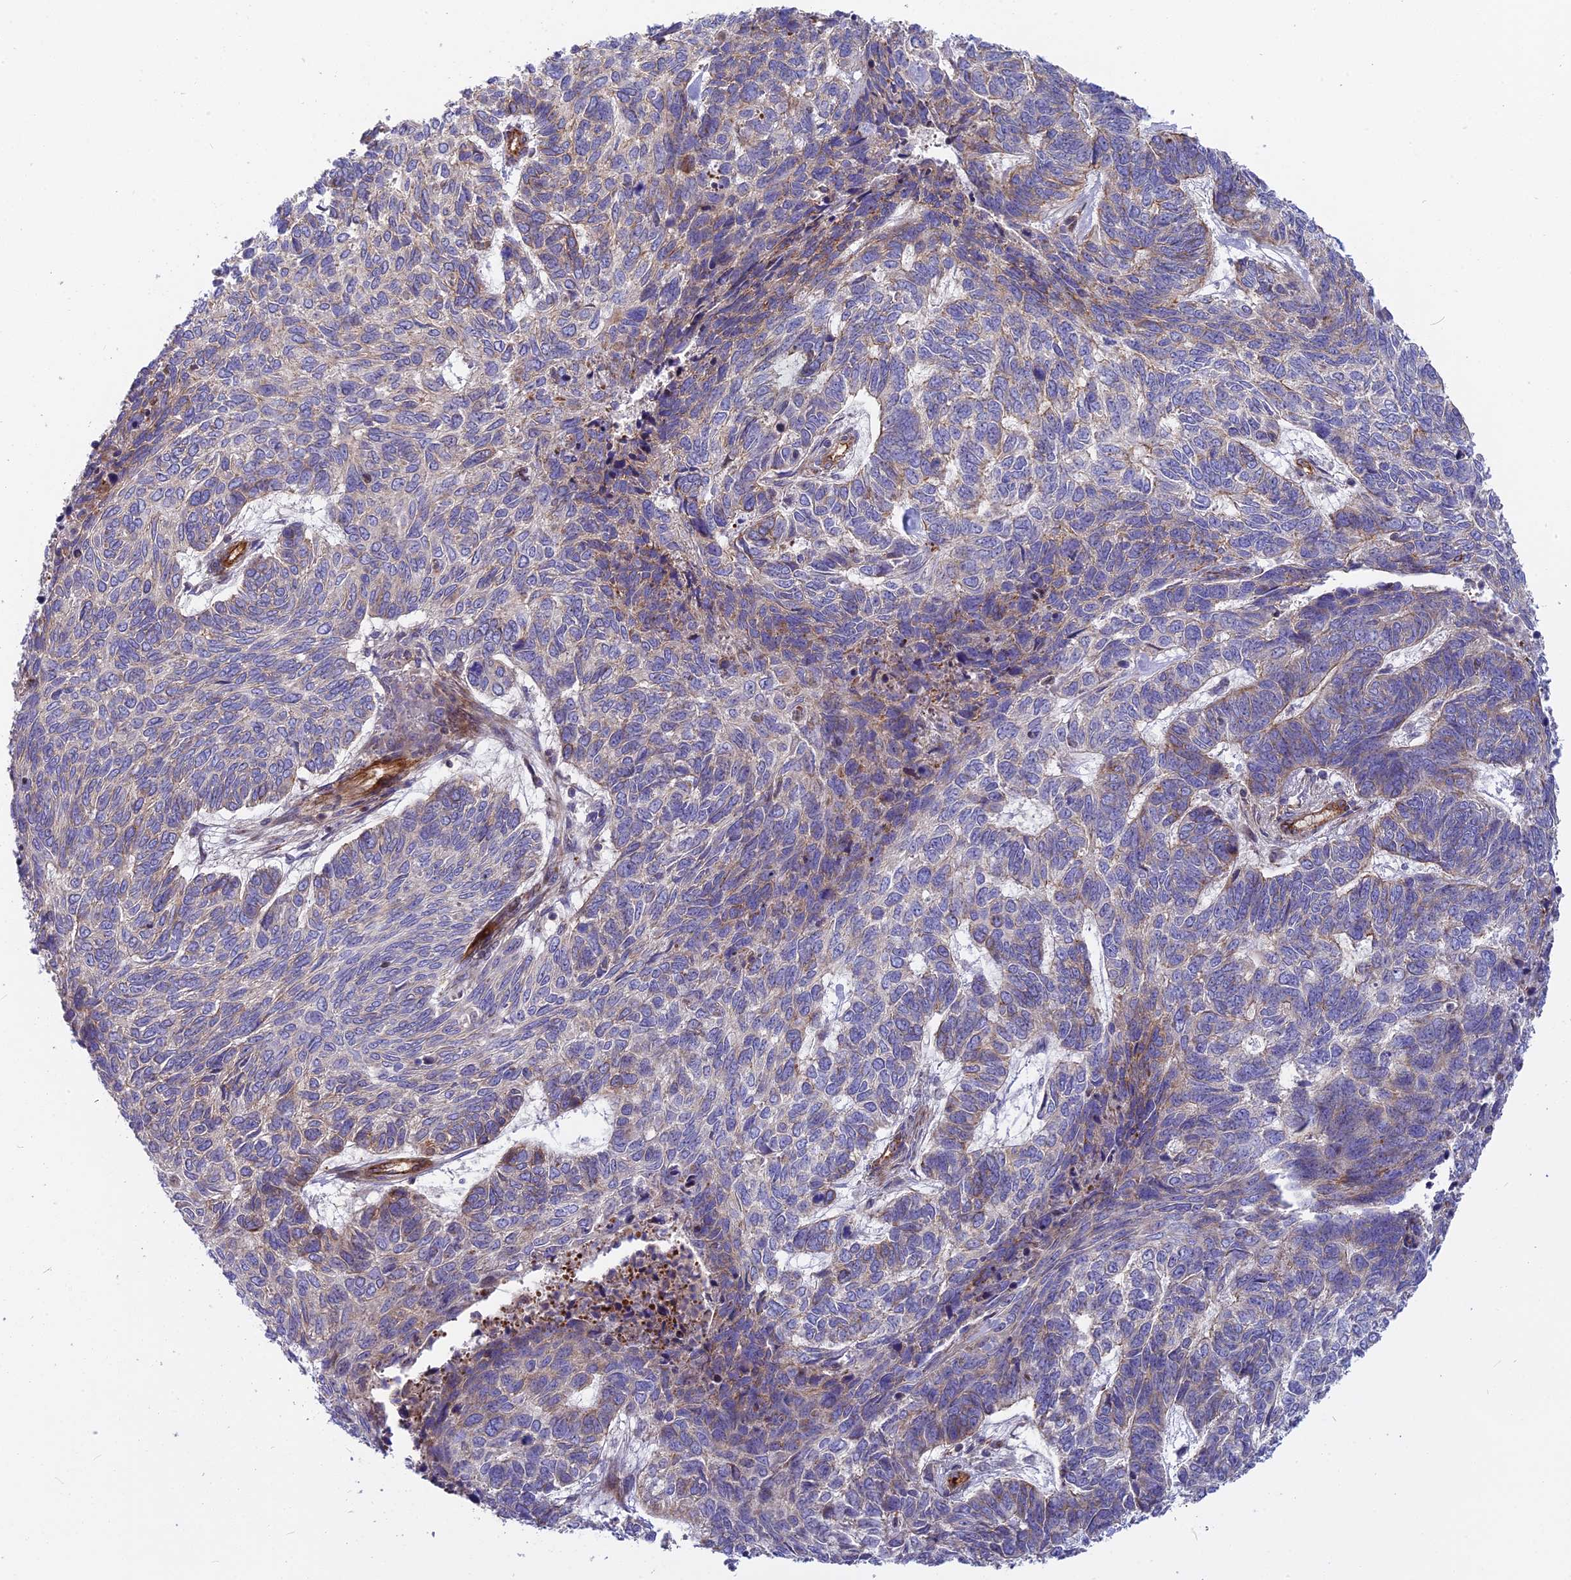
{"staining": {"intensity": "weak", "quantity": "<25%", "location": "cytoplasmic/membranous"}, "tissue": "skin cancer", "cell_type": "Tumor cells", "image_type": "cancer", "snomed": [{"axis": "morphology", "description": "Basal cell carcinoma"}, {"axis": "topography", "description": "Skin"}], "caption": "Protein analysis of skin basal cell carcinoma displays no significant positivity in tumor cells.", "gene": "CNBD2", "patient": {"sex": "female", "age": 65}}